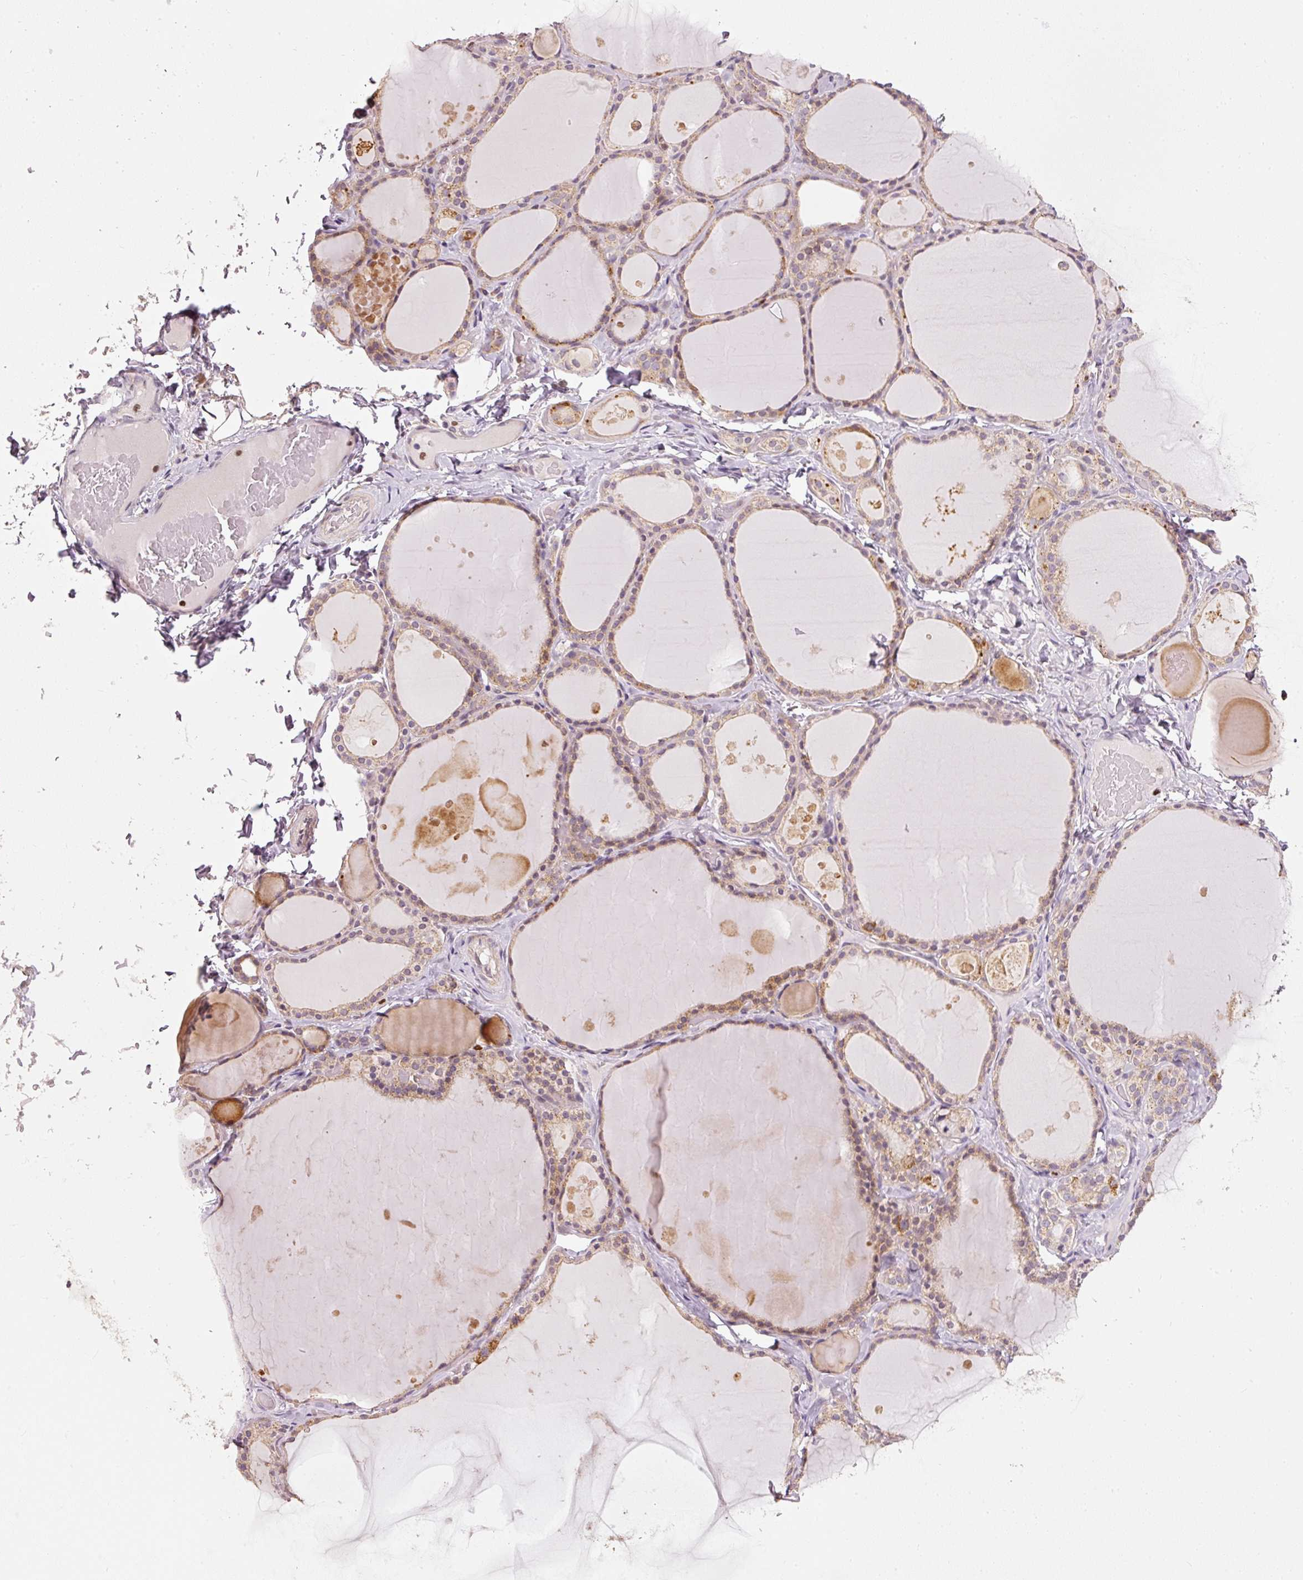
{"staining": {"intensity": "moderate", "quantity": ">75%", "location": "cytoplasmic/membranous"}, "tissue": "thyroid gland", "cell_type": "Glandular cells", "image_type": "normal", "snomed": [{"axis": "morphology", "description": "Normal tissue, NOS"}, {"axis": "topography", "description": "Thyroid gland"}], "caption": "Immunohistochemistry (IHC) of unremarkable thyroid gland shows medium levels of moderate cytoplasmic/membranous expression in about >75% of glandular cells. (DAB (3,3'-diaminobenzidine) IHC, brown staining for protein, blue staining for nuclei).", "gene": "MTHFD1L", "patient": {"sex": "male", "age": 56}}